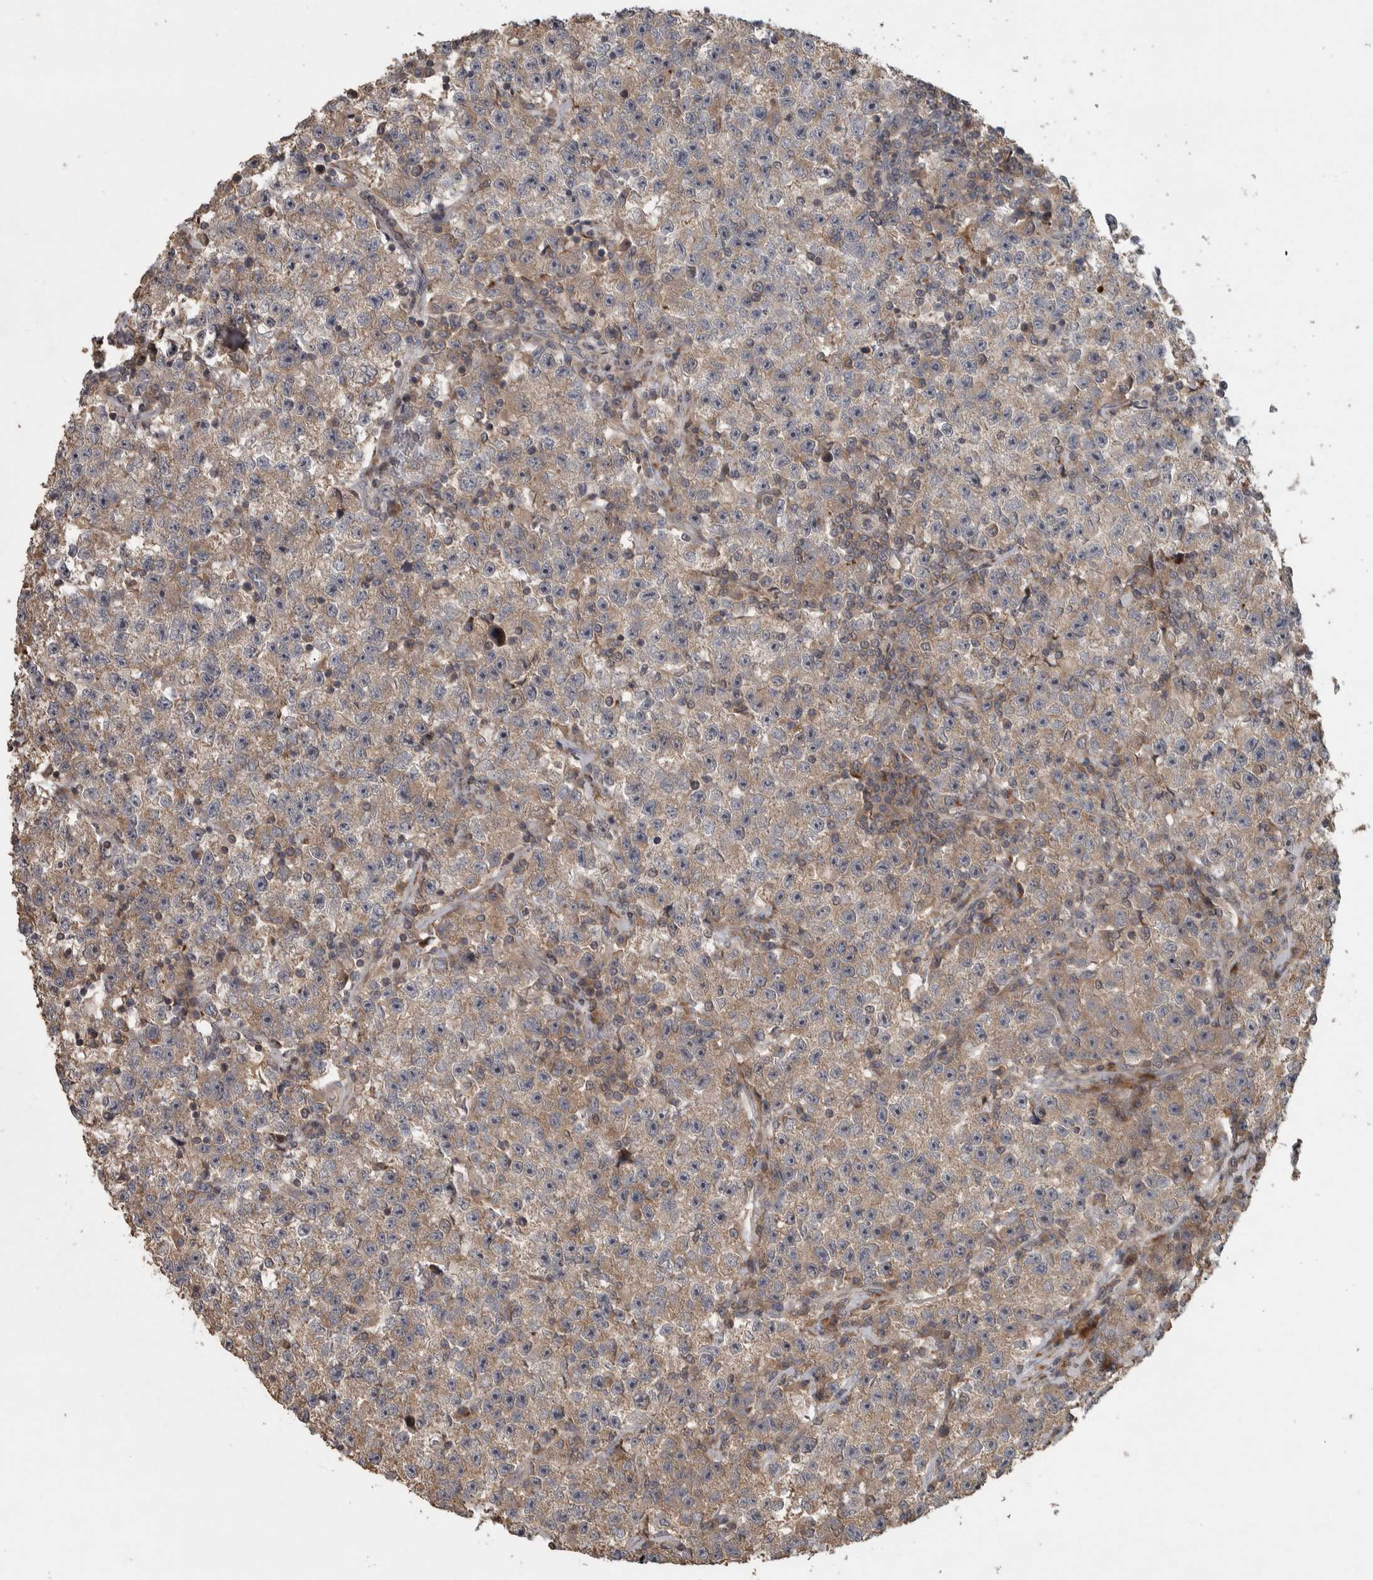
{"staining": {"intensity": "moderate", "quantity": ">75%", "location": "cytoplasmic/membranous"}, "tissue": "testis cancer", "cell_type": "Tumor cells", "image_type": "cancer", "snomed": [{"axis": "morphology", "description": "Seminoma, NOS"}, {"axis": "topography", "description": "Testis"}], "caption": "Immunohistochemistry (IHC) photomicrograph of neoplastic tissue: human testis seminoma stained using IHC shows medium levels of moderate protein expression localized specifically in the cytoplasmic/membranous of tumor cells, appearing as a cytoplasmic/membranous brown color.", "gene": "ERAL1", "patient": {"sex": "male", "age": 22}}